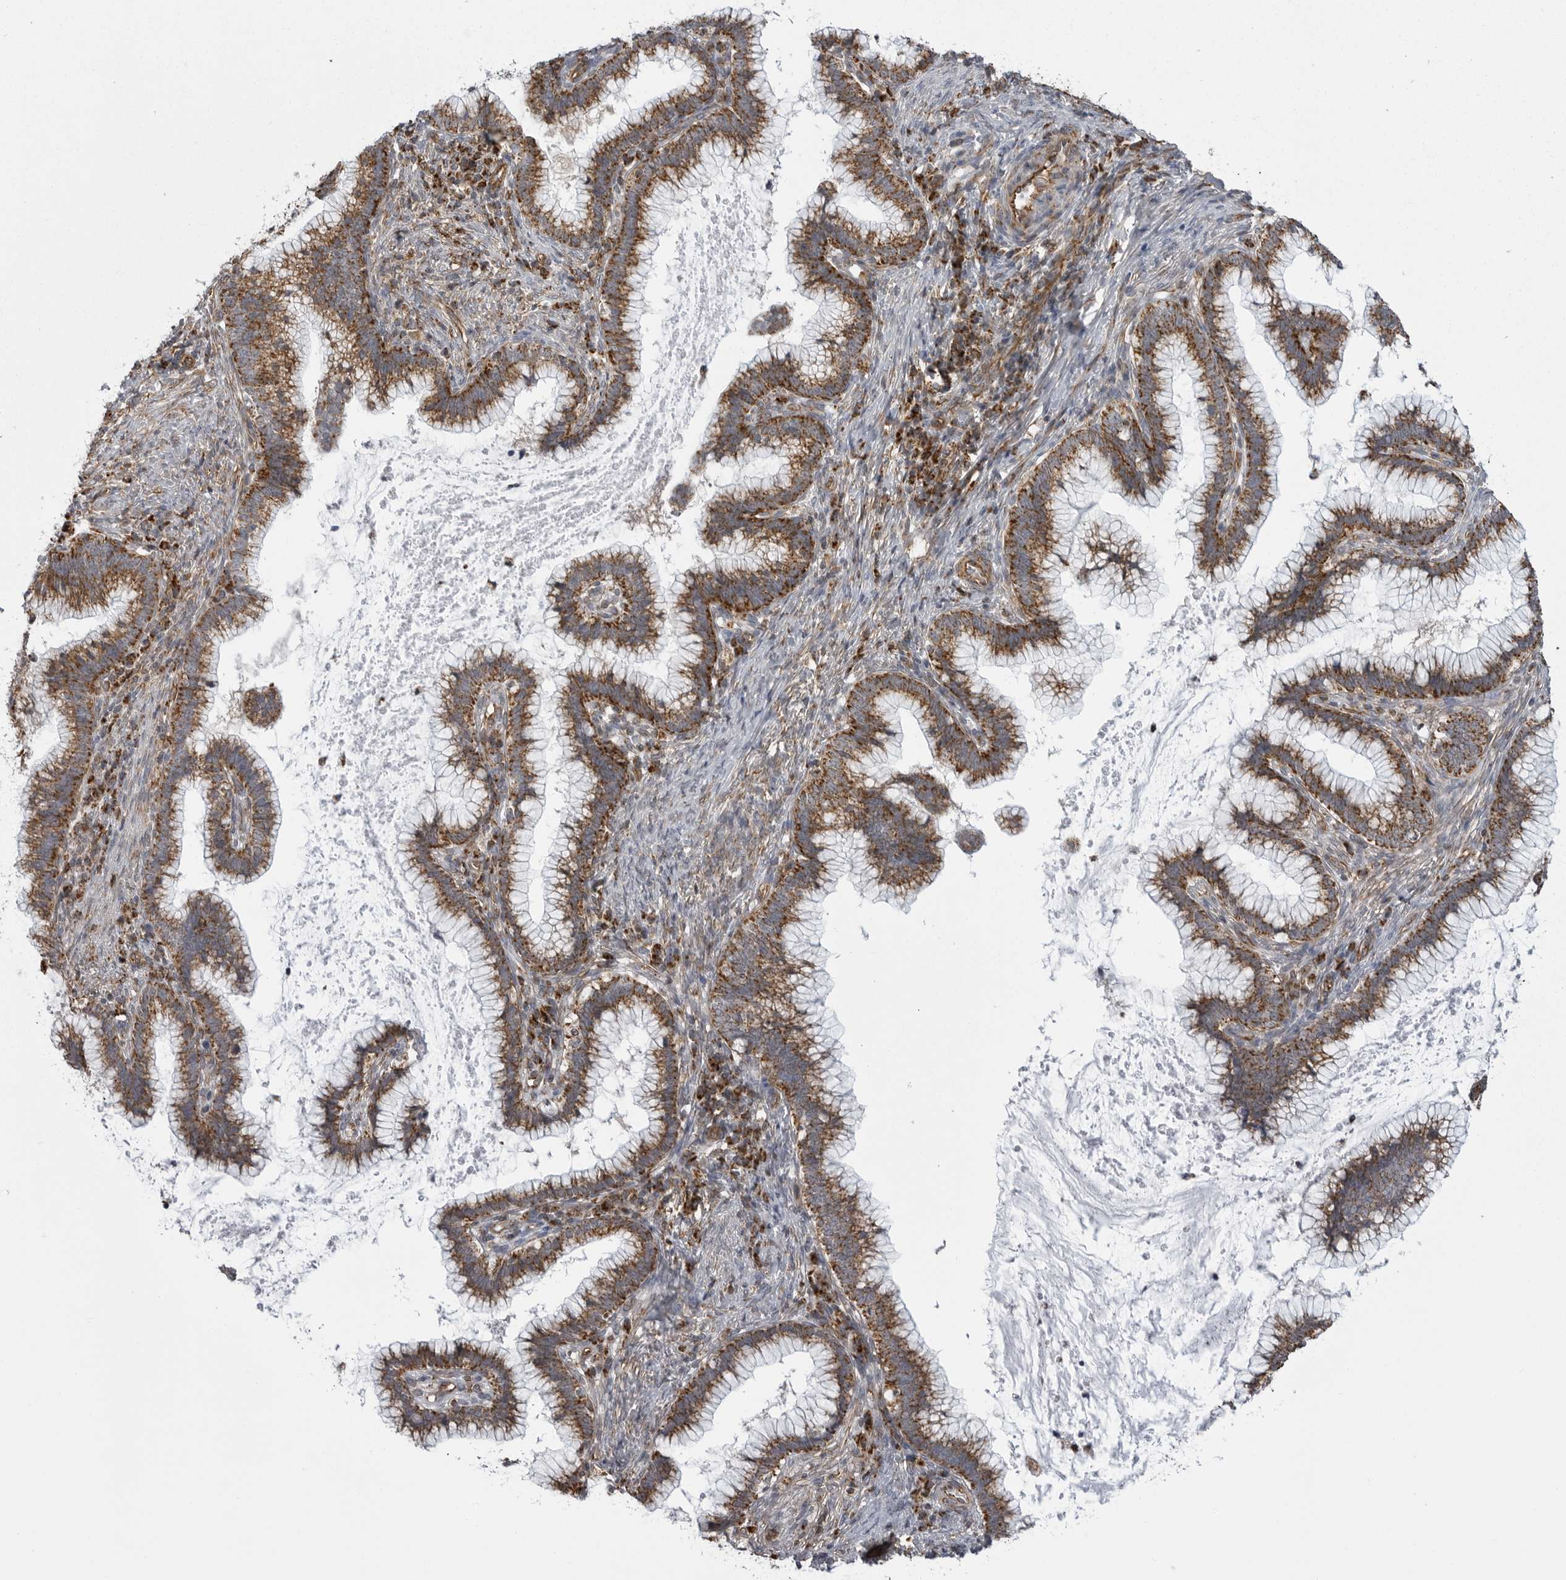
{"staining": {"intensity": "strong", "quantity": ">75%", "location": "cytoplasmic/membranous"}, "tissue": "cervical cancer", "cell_type": "Tumor cells", "image_type": "cancer", "snomed": [{"axis": "morphology", "description": "Adenocarcinoma, NOS"}, {"axis": "topography", "description": "Cervix"}], "caption": "Immunohistochemical staining of cervical adenocarcinoma displays high levels of strong cytoplasmic/membranous protein staining in about >75% of tumor cells.", "gene": "FH", "patient": {"sex": "female", "age": 36}}